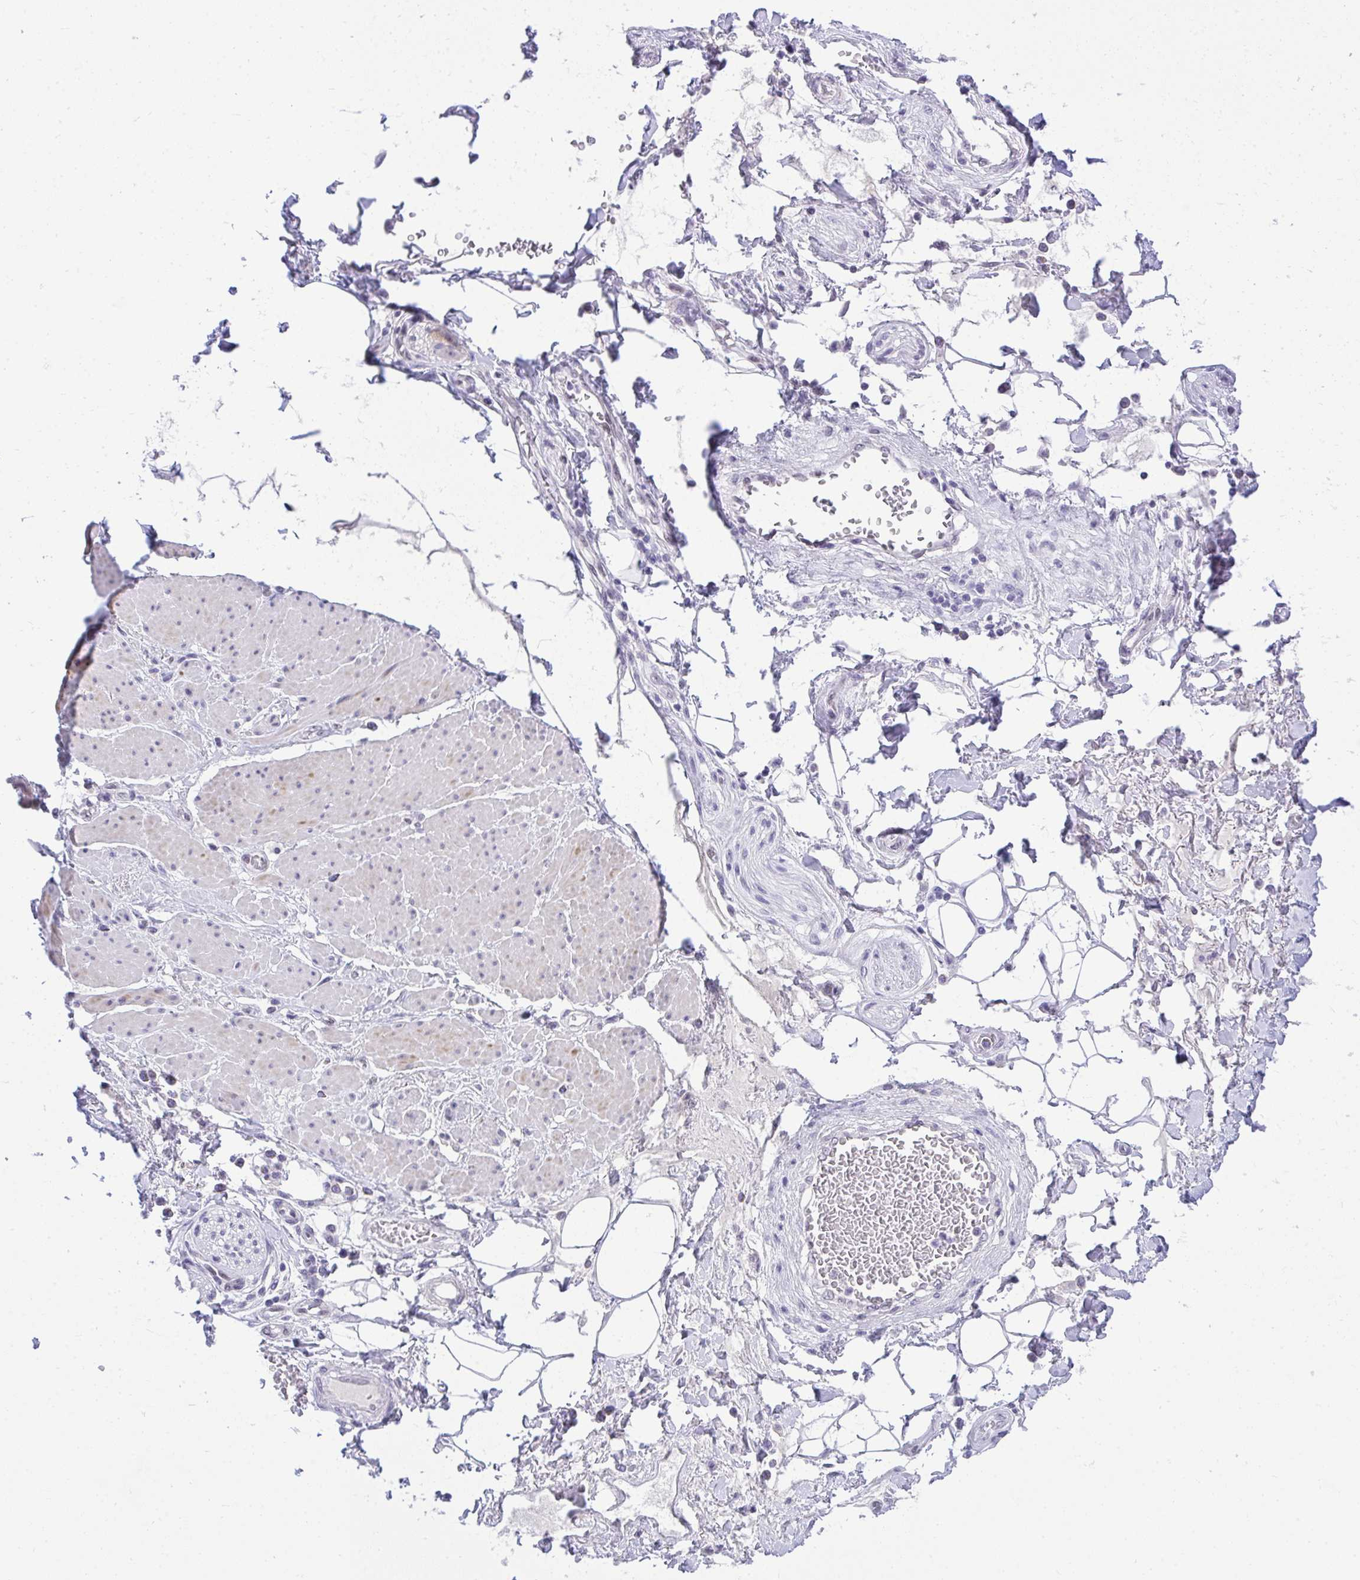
{"staining": {"intensity": "negative", "quantity": "none", "location": "none"}, "tissue": "adipose tissue", "cell_type": "Adipocytes", "image_type": "normal", "snomed": [{"axis": "morphology", "description": "Normal tissue, NOS"}, {"axis": "topography", "description": "Vagina"}, {"axis": "topography", "description": "Peripheral nerve tissue"}], "caption": "This is an immunohistochemistry (IHC) micrograph of normal human adipose tissue. There is no positivity in adipocytes.", "gene": "TEAD4", "patient": {"sex": "female", "age": 71}}